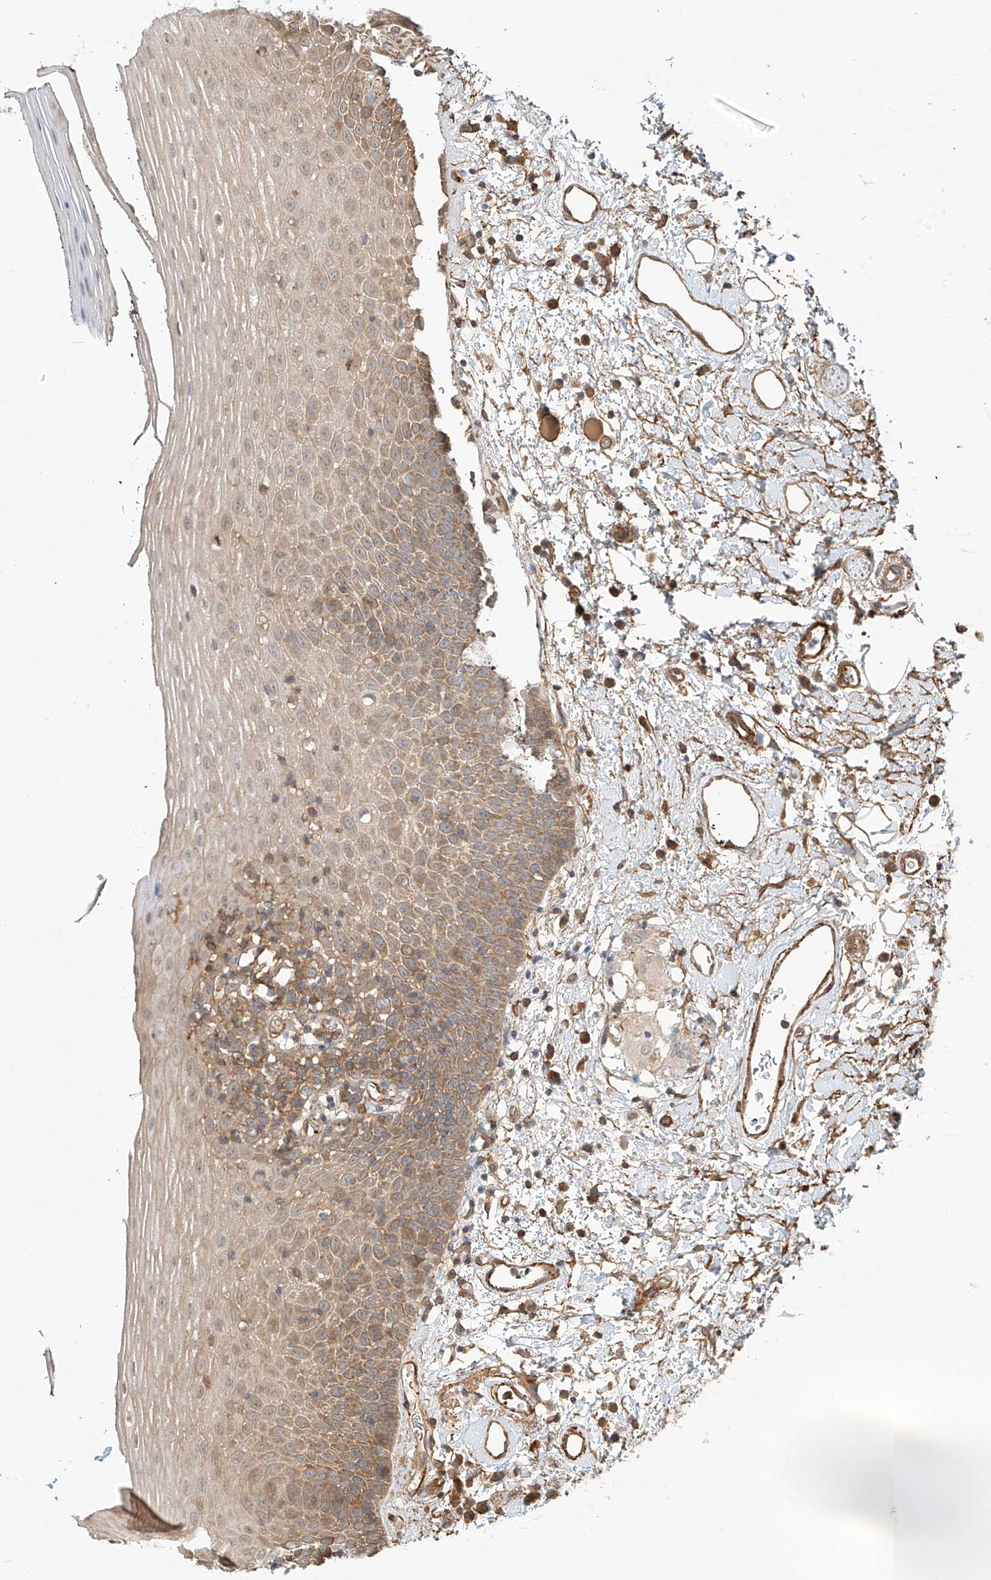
{"staining": {"intensity": "moderate", "quantity": ">75%", "location": "cytoplasmic/membranous"}, "tissue": "oral mucosa", "cell_type": "Squamous epithelial cells", "image_type": "normal", "snomed": [{"axis": "morphology", "description": "Normal tissue, NOS"}, {"axis": "topography", "description": "Oral tissue"}], "caption": "This histopathology image exhibits immunohistochemistry staining of normal human oral mucosa, with medium moderate cytoplasmic/membranous staining in approximately >75% of squamous epithelial cells.", "gene": "CSMD3", "patient": {"sex": "male", "age": 74}}